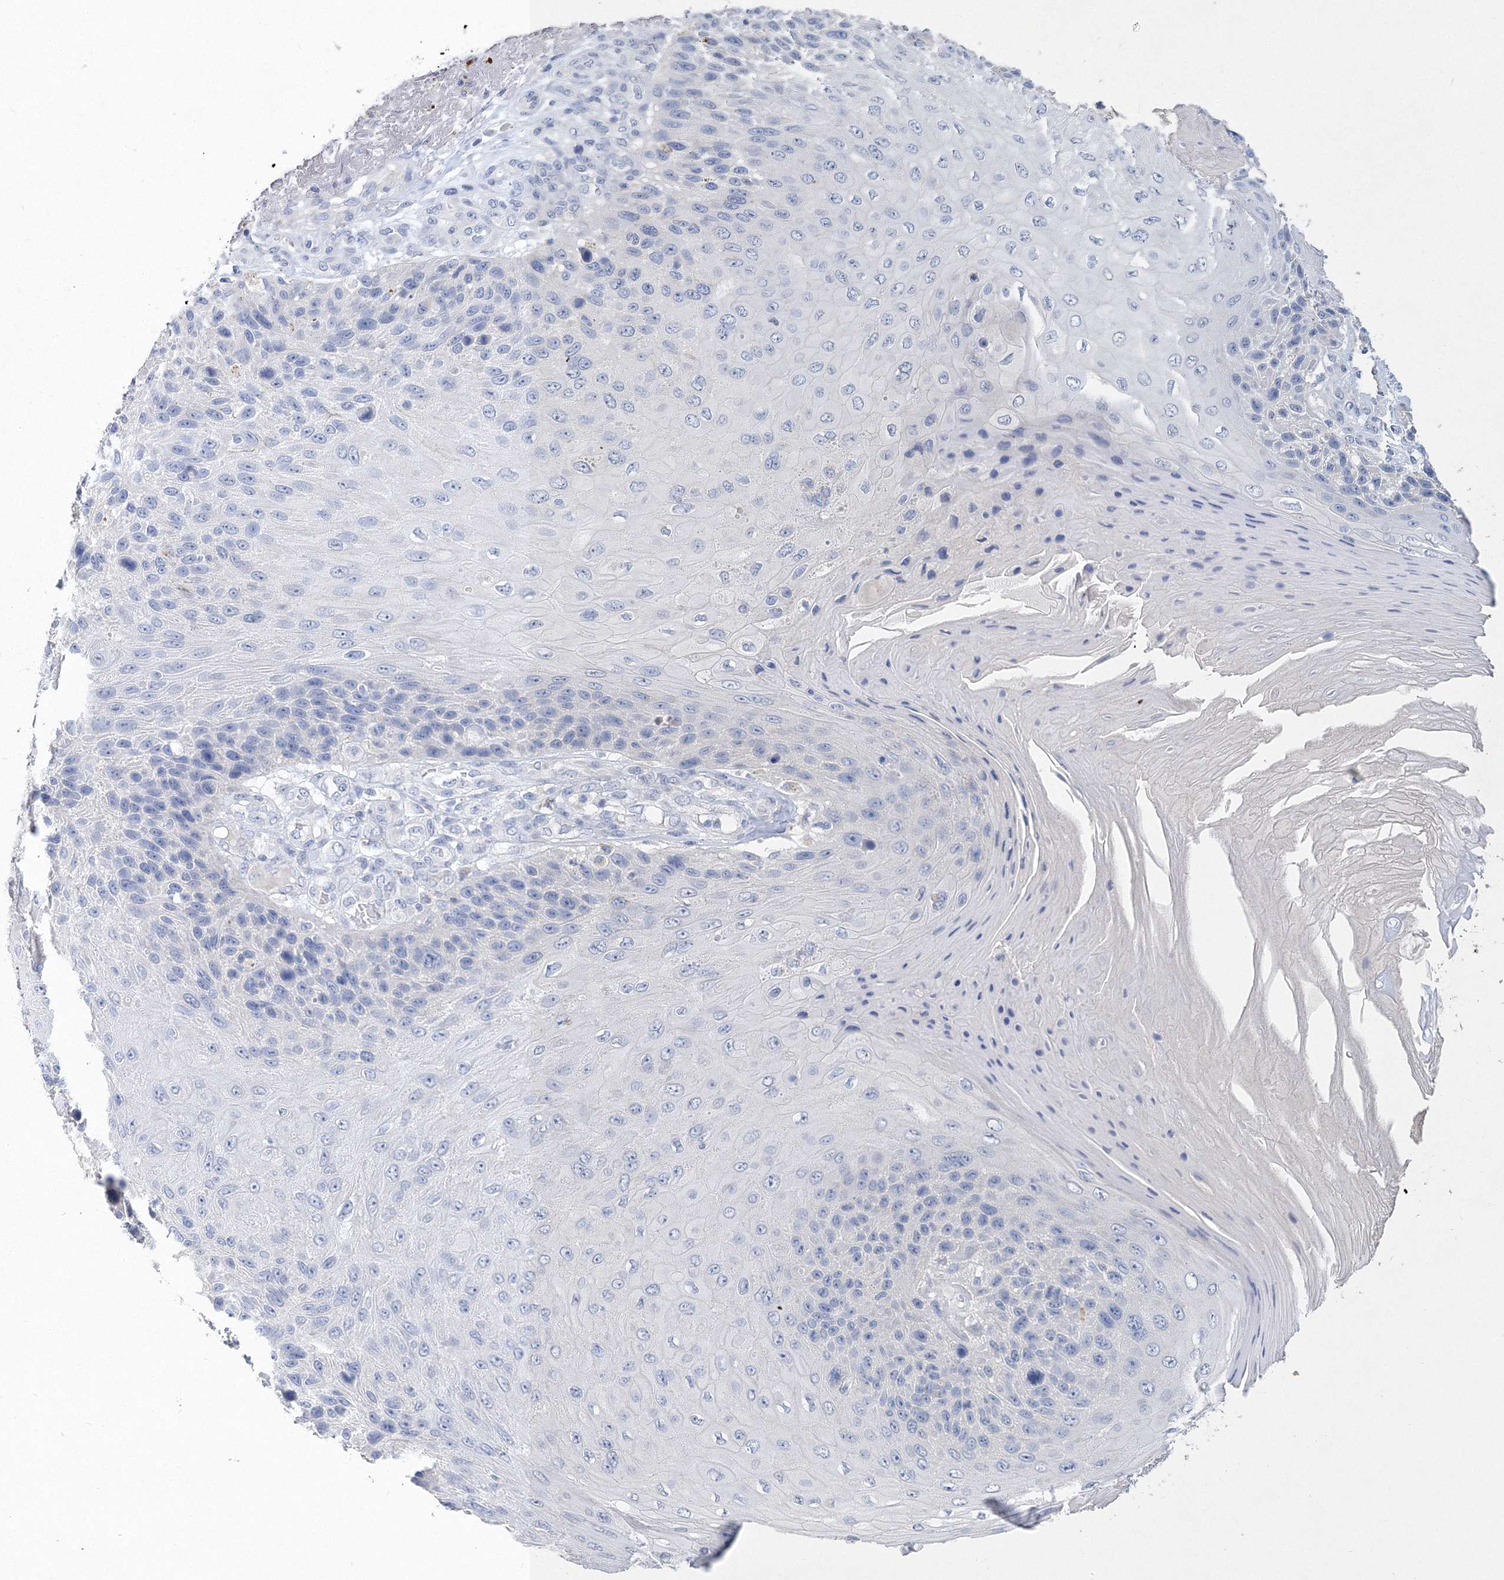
{"staining": {"intensity": "negative", "quantity": "none", "location": "none"}, "tissue": "skin cancer", "cell_type": "Tumor cells", "image_type": "cancer", "snomed": [{"axis": "morphology", "description": "Squamous cell carcinoma, NOS"}, {"axis": "topography", "description": "Skin"}], "caption": "Protein analysis of skin cancer (squamous cell carcinoma) exhibits no significant expression in tumor cells.", "gene": "OSBPL6", "patient": {"sex": "female", "age": 88}}